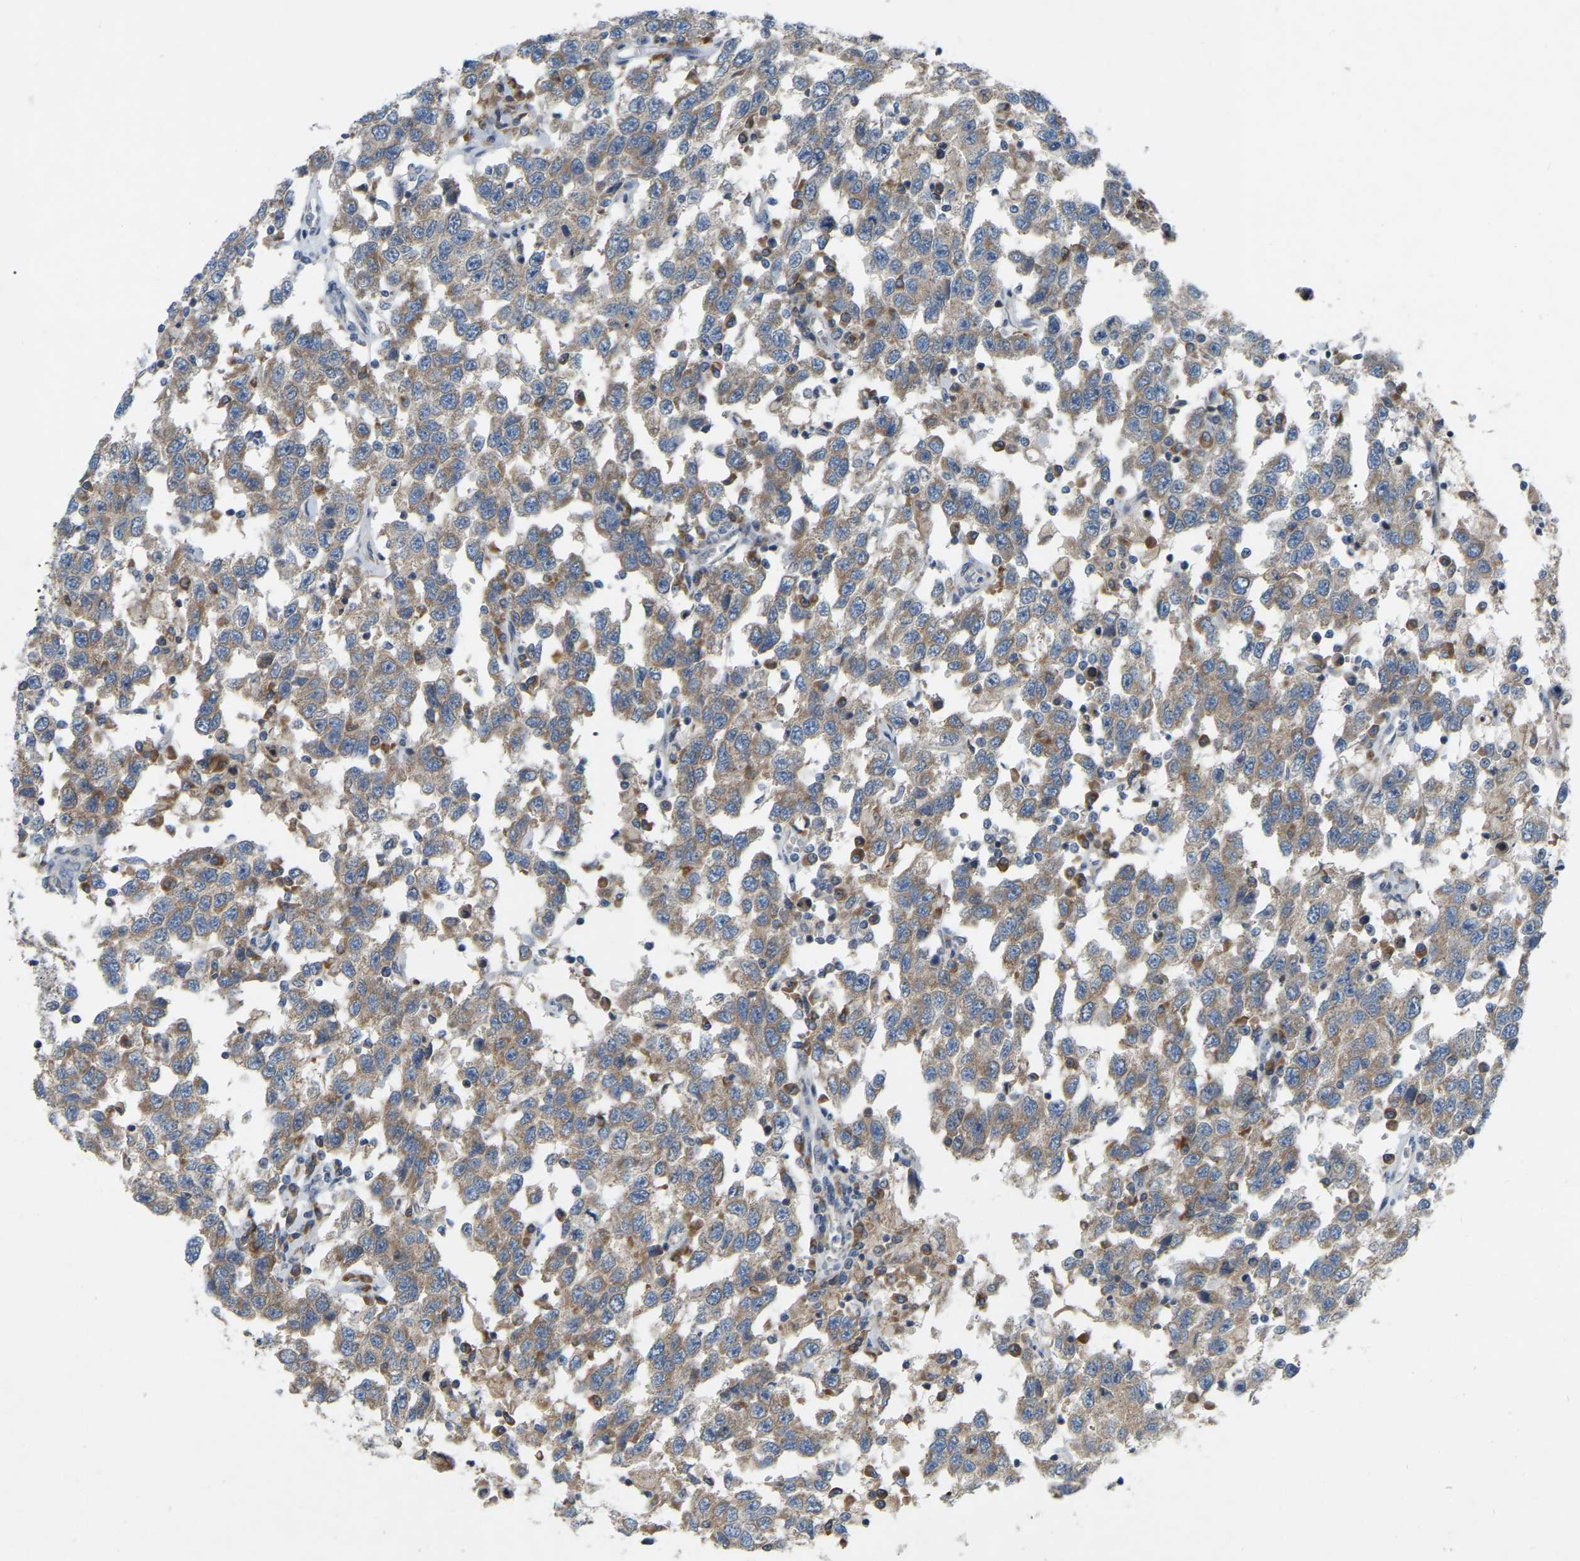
{"staining": {"intensity": "moderate", "quantity": ">75%", "location": "cytoplasmic/membranous"}, "tissue": "testis cancer", "cell_type": "Tumor cells", "image_type": "cancer", "snomed": [{"axis": "morphology", "description": "Seminoma, NOS"}, {"axis": "topography", "description": "Testis"}], "caption": "Tumor cells demonstrate medium levels of moderate cytoplasmic/membranous expression in about >75% of cells in testis seminoma. (DAB (3,3'-diaminobenzidine) IHC, brown staining for protein, blue staining for nuclei).", "gene": "PARL", "patient": {"sex": "male", "age": 41}}